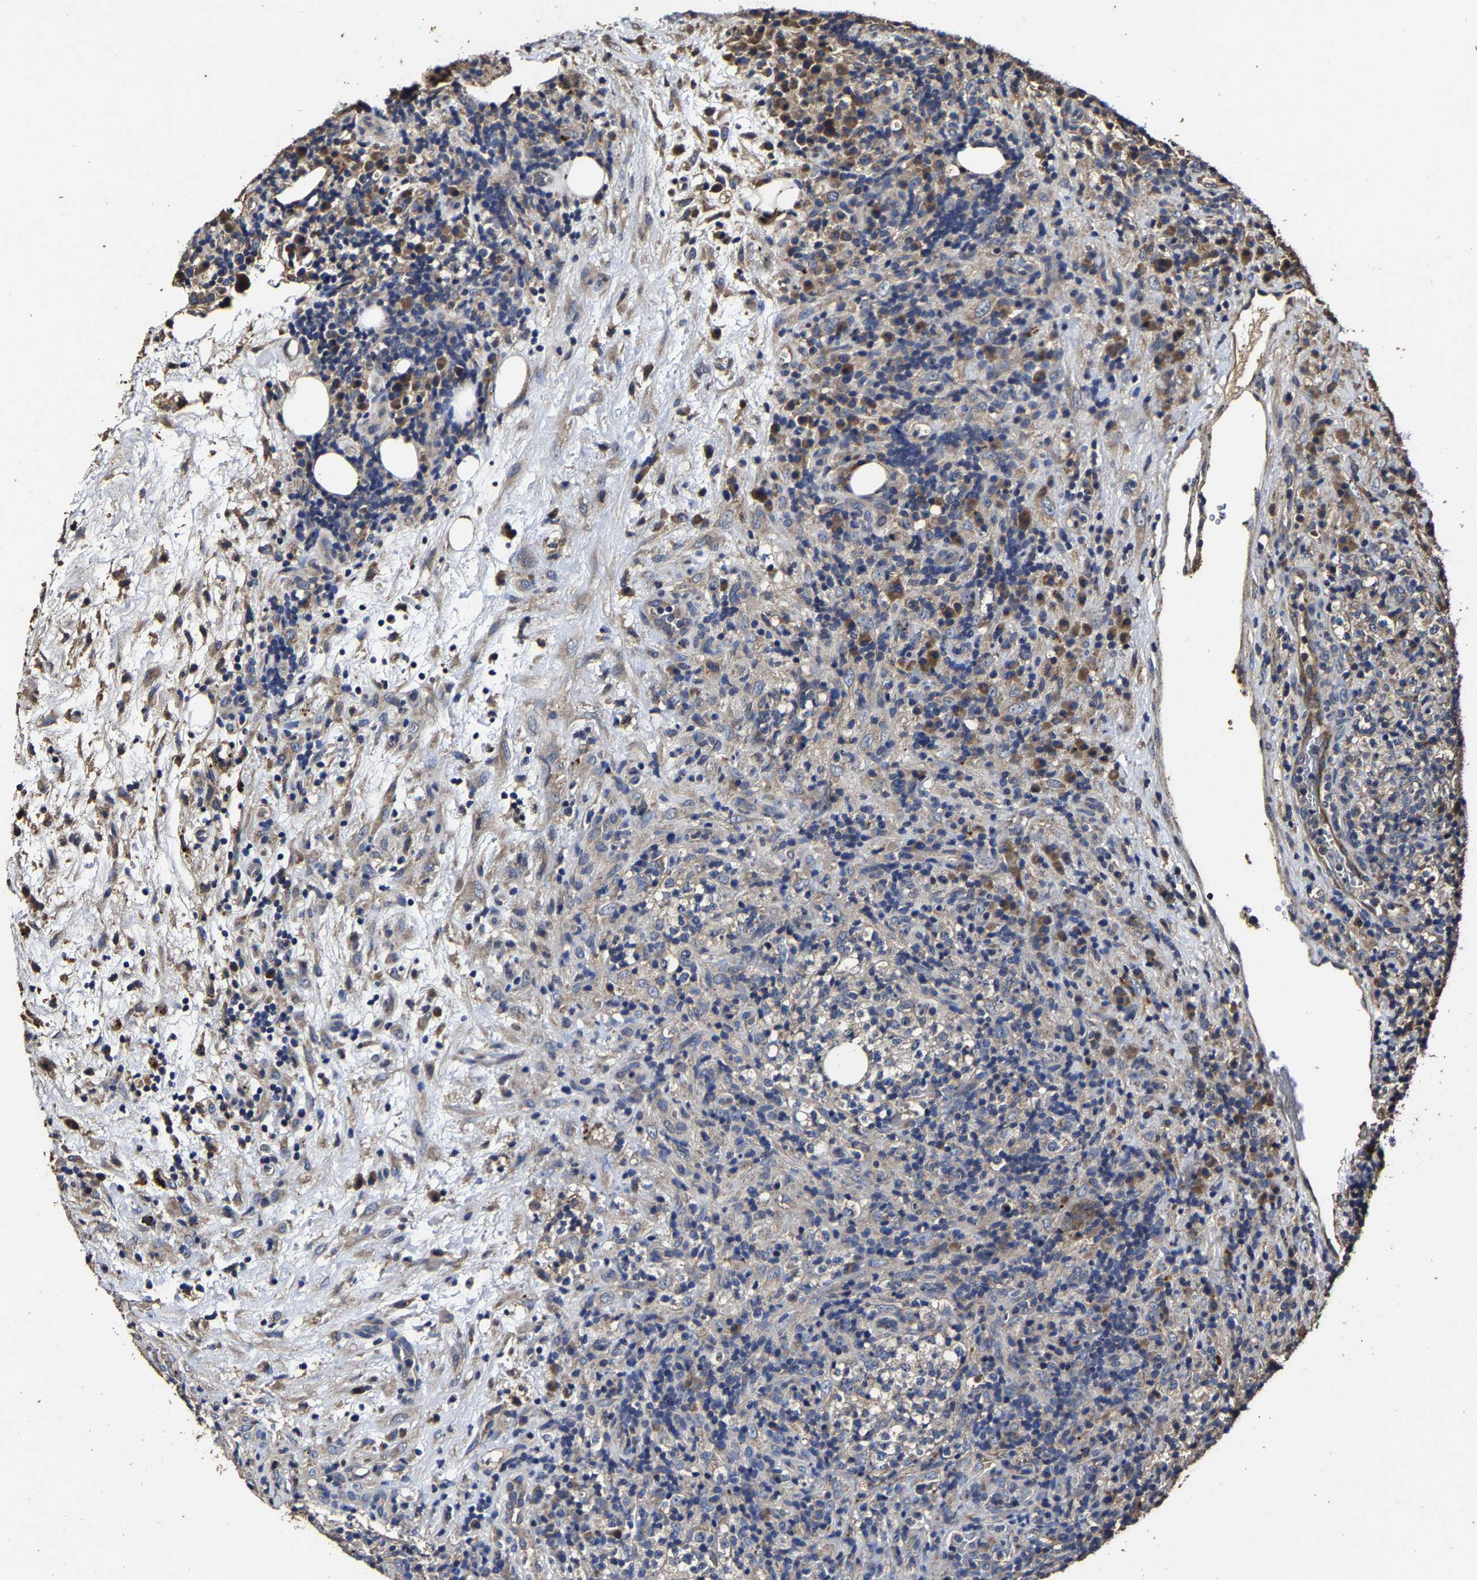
{"staining": {"intensity": "moderate", "quantity": "<25%", "location": "cytoplasmic/membranous"}, "tissue": "lymphoma", "cell_type": "Tumor cells", "image_type": "cancer", "snomed": [{"axis": "morphology", "description": "Malignant lymphoma, non-Hodgkin's type, High grade"}, {"axis": "topography", "description": "Lymph node"}], "caption": "An immunohistochemistry photomicrograph of neoplastic tissue is shown. Protein staining in brown labels moderate cytoplasmic/membranous positivity in malignant lymphoma, non-Hodgkin's type (high-grade) within tumor cells.", "gene": "PPM1K", "patient": {"sex": "female", "age": 76}}